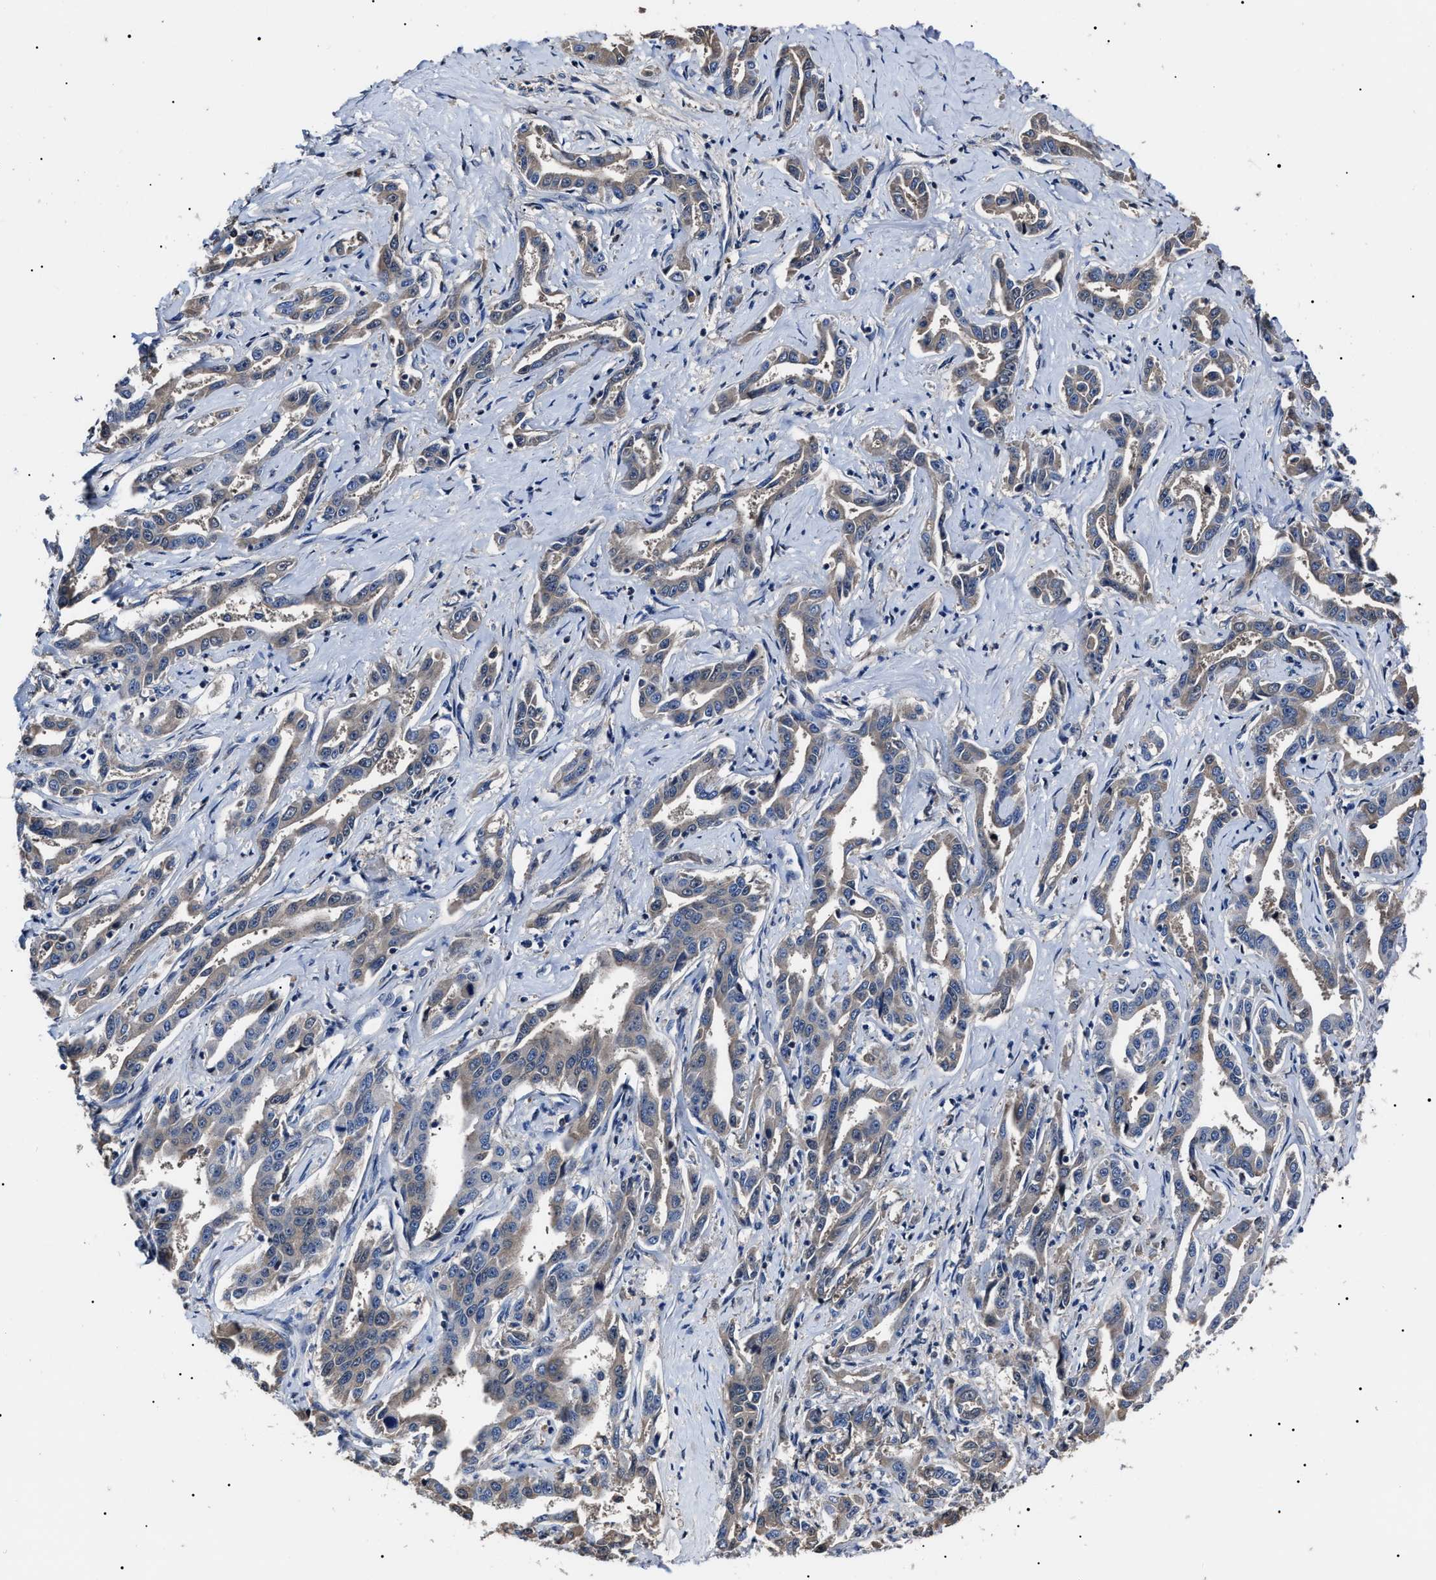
{"staining": {"intensity": "weak", "quantity": "25%-75%", "location": "cytoplasmic/membranous"}, "tissue": "liver cancer", "cell_type": "Tumor cells", "image_type": "cancer", "snomed": [{"axis": "morphology", "description": "Cholangiocarcinoma"}, {"axis": "topography", "description": "Liver"}], "caption": "High-magnification brightfield microscopy of liver cancer stained with DAB (3,3'-diaminobenzidine) (brown) and counterstained with hematoxylin (blue). tumor cells exhibit weak cytoplasmic/membranous expression is appreciated in about25%-75% of cells.", "gene": "IFT81", "patient": {"sex": "male", "age": 59}}